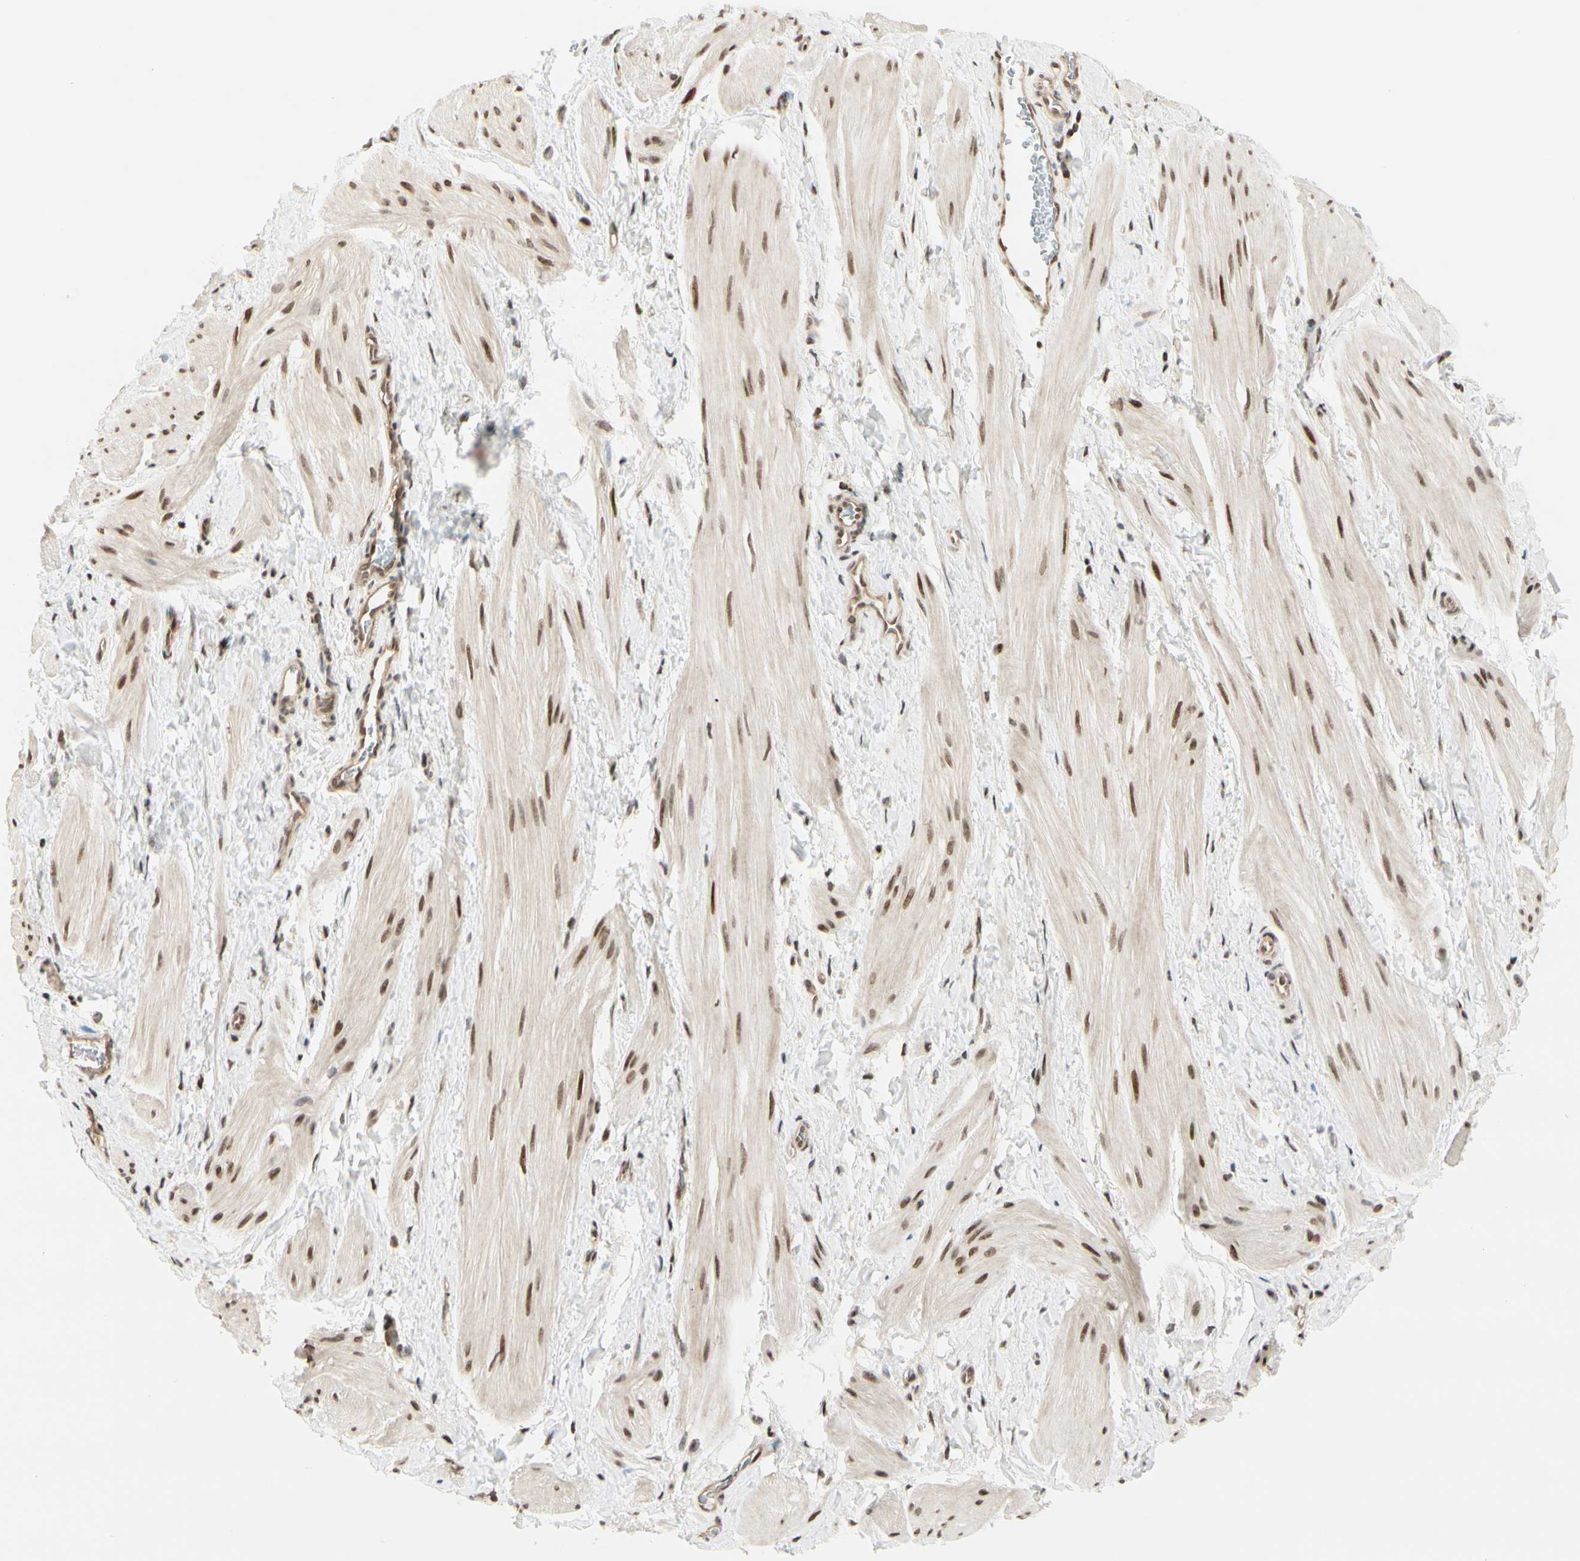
{"staining": {"intensity": "moderate", "quantity": "25%-75%", "location": "nuclear"}, "tissue": "smooth muscle", "cell_type": "Smooth muscle cells", "image_type": "normal", "snomed": [{"axis": "morphology", "description": "Normal tissue, NOS"}, {"axis": "topography", "description": "Smooth muscle"}], "caption": "Smooth muscle stained with DAB (3,3'-diaminobenzidine) immunohistochemistry (IHC) displays medium levels of moderate nuclear staining in approximately 25%-75% of smooth muscle cells.", "gene": "SUFU", "patient": {"sex": "male", "age": 16}}